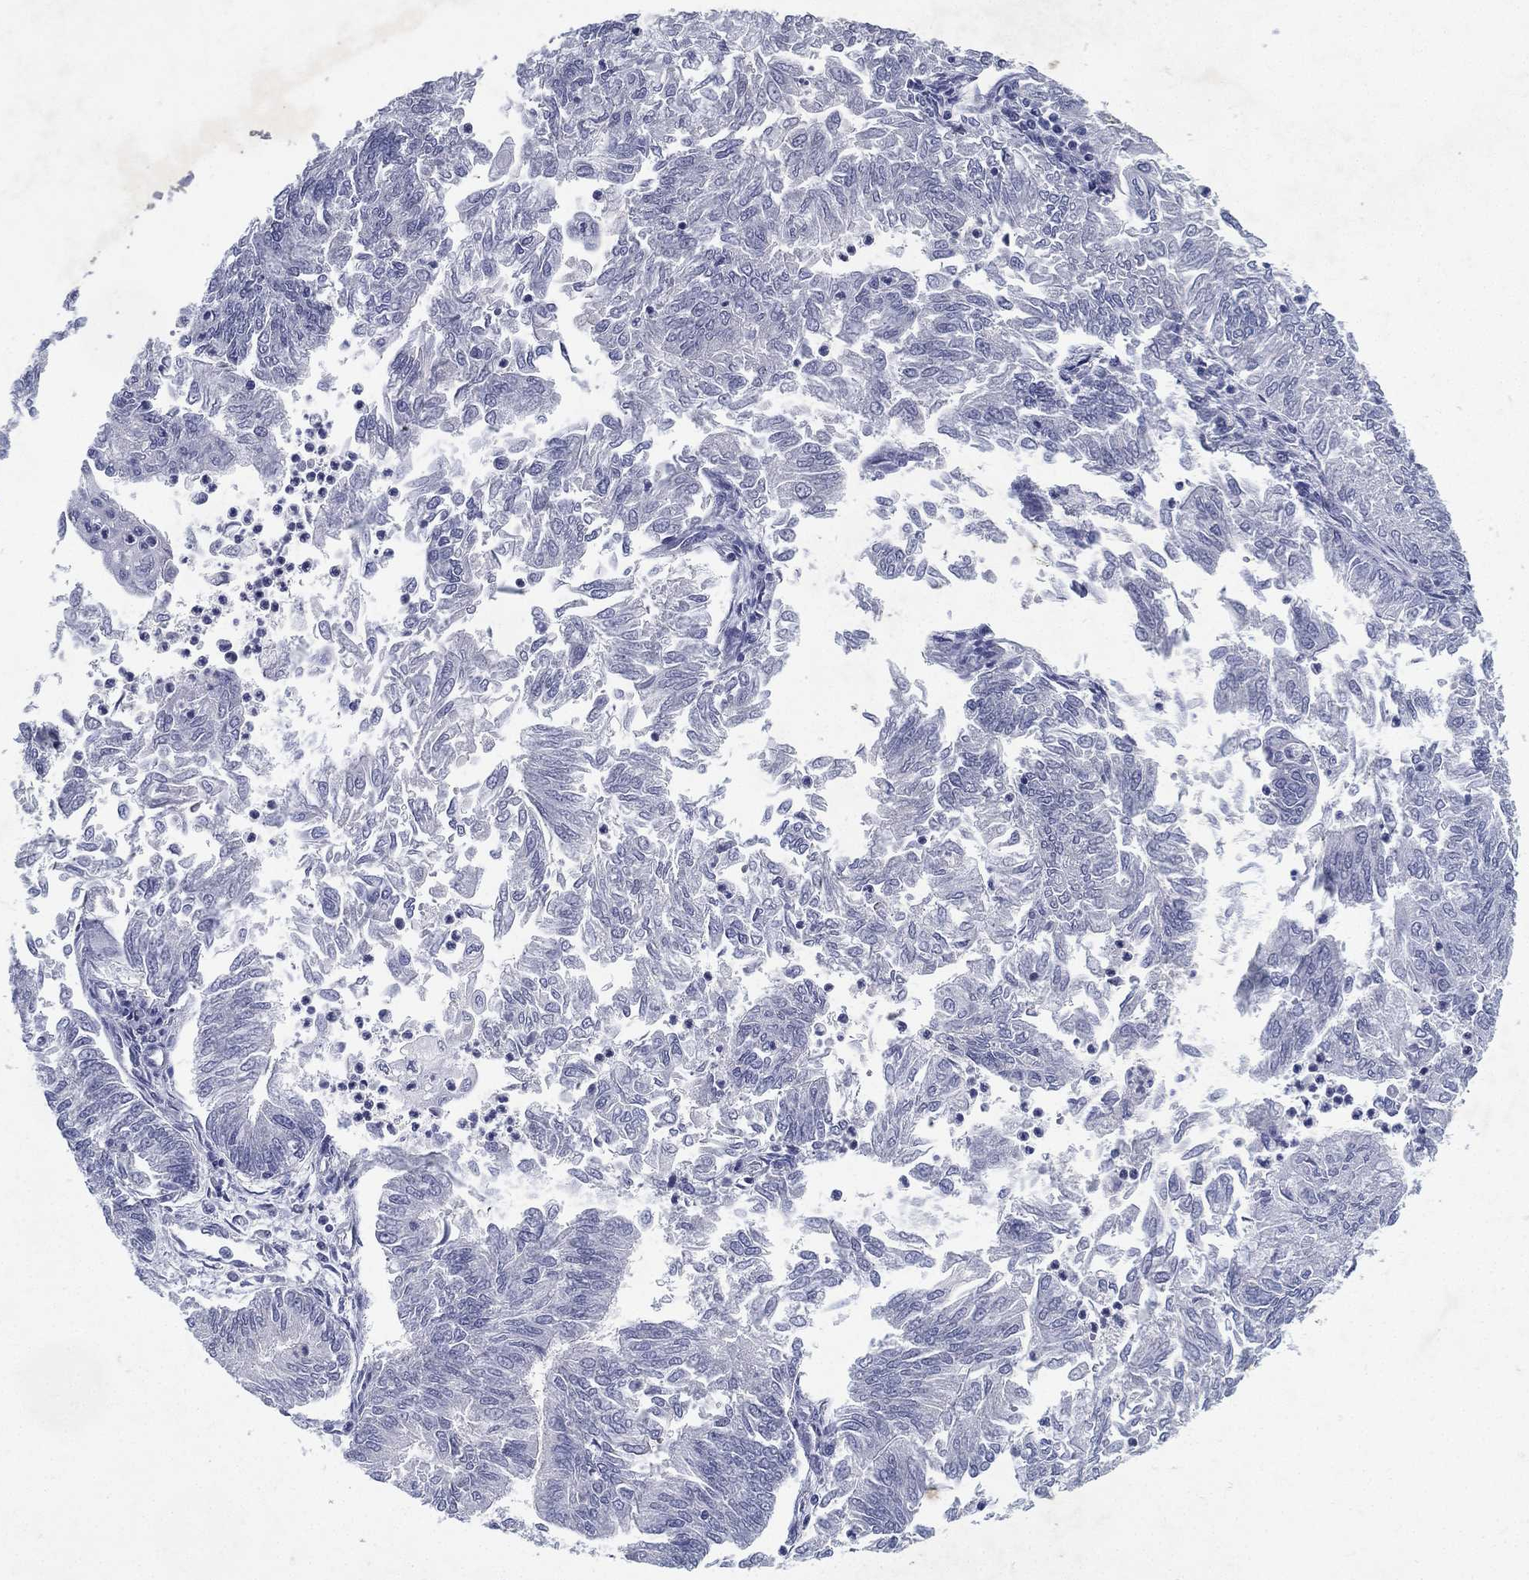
{"staining": {"intensity": "negative", "quantity": "none", "location": "none"}, "tissue": "endometrial cancer", "cell_type": "Tumor cells", "image_type": "cancer", "snomed": [{"axis": "morphology", "description": "Adenocarcinoma, NOS"}, {"axis": "topography", "description": "Endometrium"}], "caption": "A high-resolution micrograph shows IHC staining of endometrial cancer (adenocarcinoma), which shows no significant staining in tumor cells.", "gene": "RGS13", "patient": {"sex": "female", "age": 59}}